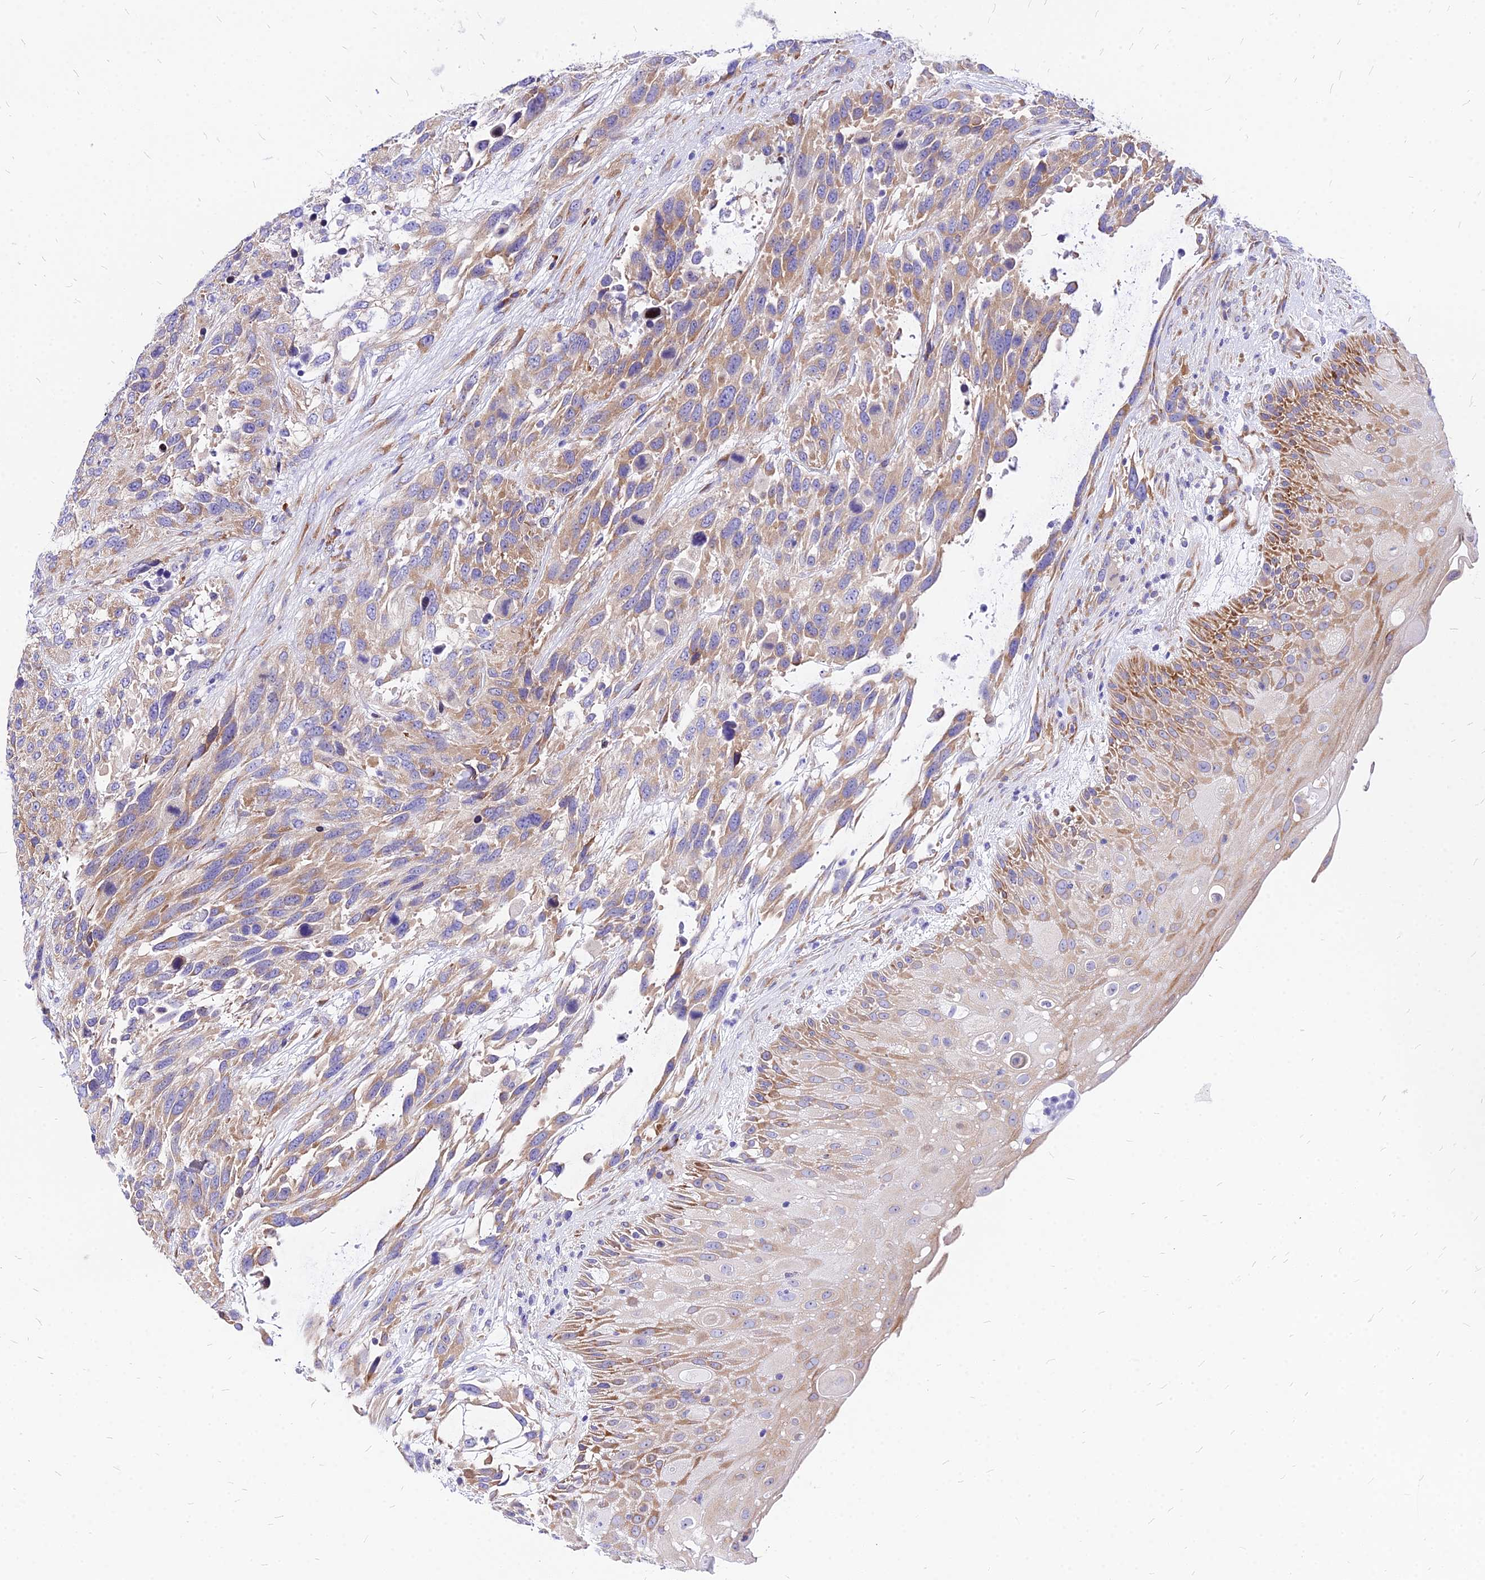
{"staining": {"intensity": "moderate", "quantity": ">75%", "location": "cytoplasmic/membranous"}, "tissue": "urothelial cancer", "cell_type": "Tumor cells", "image_type": "cancer", "snomed": [{"axis": "morphology", "description": "Urothelial carcinoma, High grade"}, {"axis": "topography", "description": "Urinary bladder"}], "caption": "Immunohistochemical staining of human urothelial cancer shows medium levels of moderate cytoplasmic/membranous protein positivity in approximately >75% of tumor cells.", "gene": "RPL19", "patient": {"sex": "female", "age": 70}}